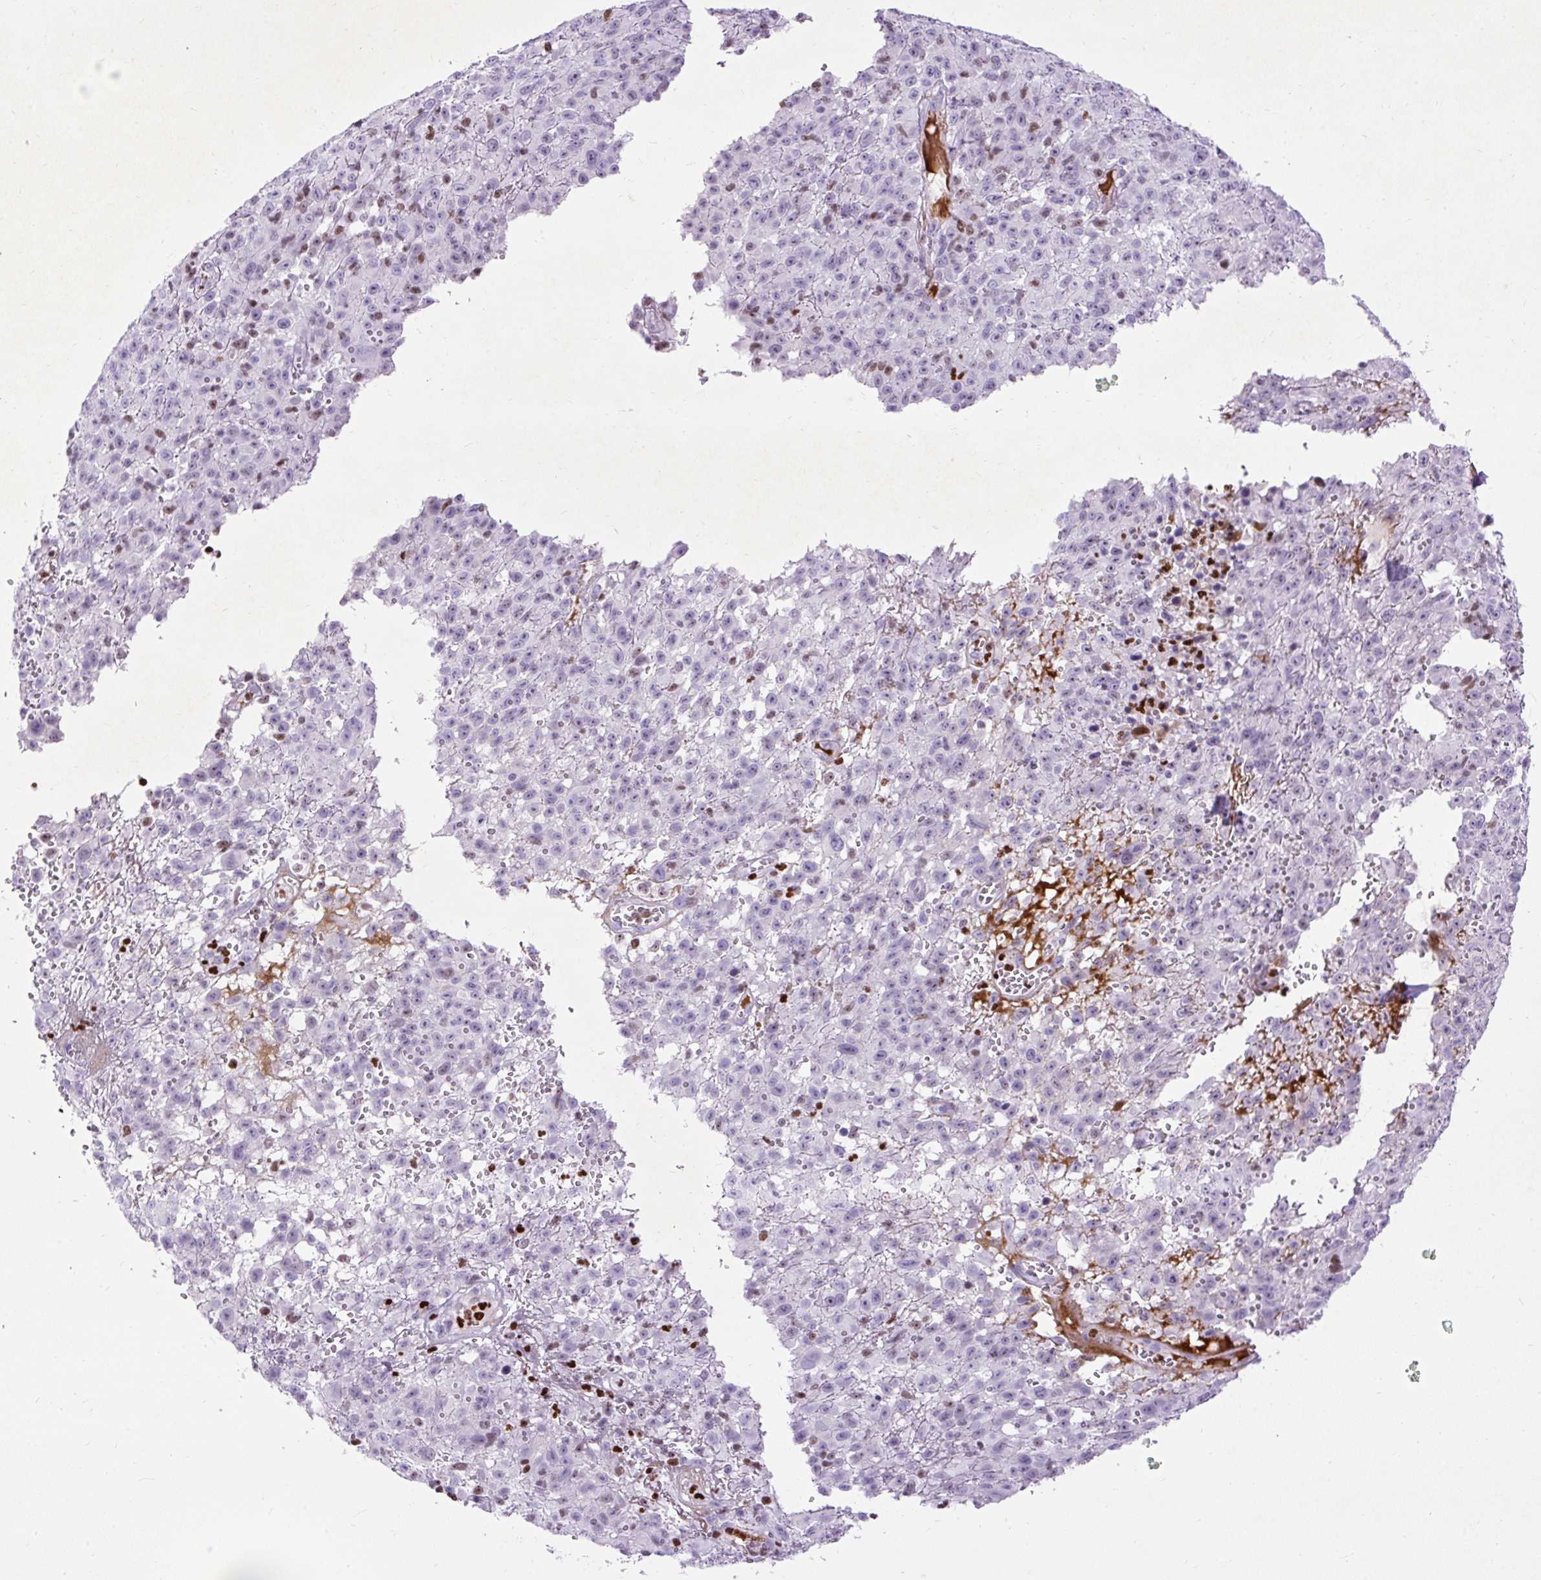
{"staining": {"intensity": "weak", "quantity": "<25%", "location": "nuclear"}, "tissue": "melanoma", "cell_type": "Tumor cells", "image_type": "cancer", "snomed": [{"axis": "morphology", "description": "Malignant melanoma, NOS"}, {"axis": "topography", "description": "Skin"}], "caption": "Immunohistochemistry histopathology image of human melanoma stained for a protein (brown), which demonstrates no staining in tumor cells.", "gene": "SPC24", "patient": {"sex": "male", "age": 46}}